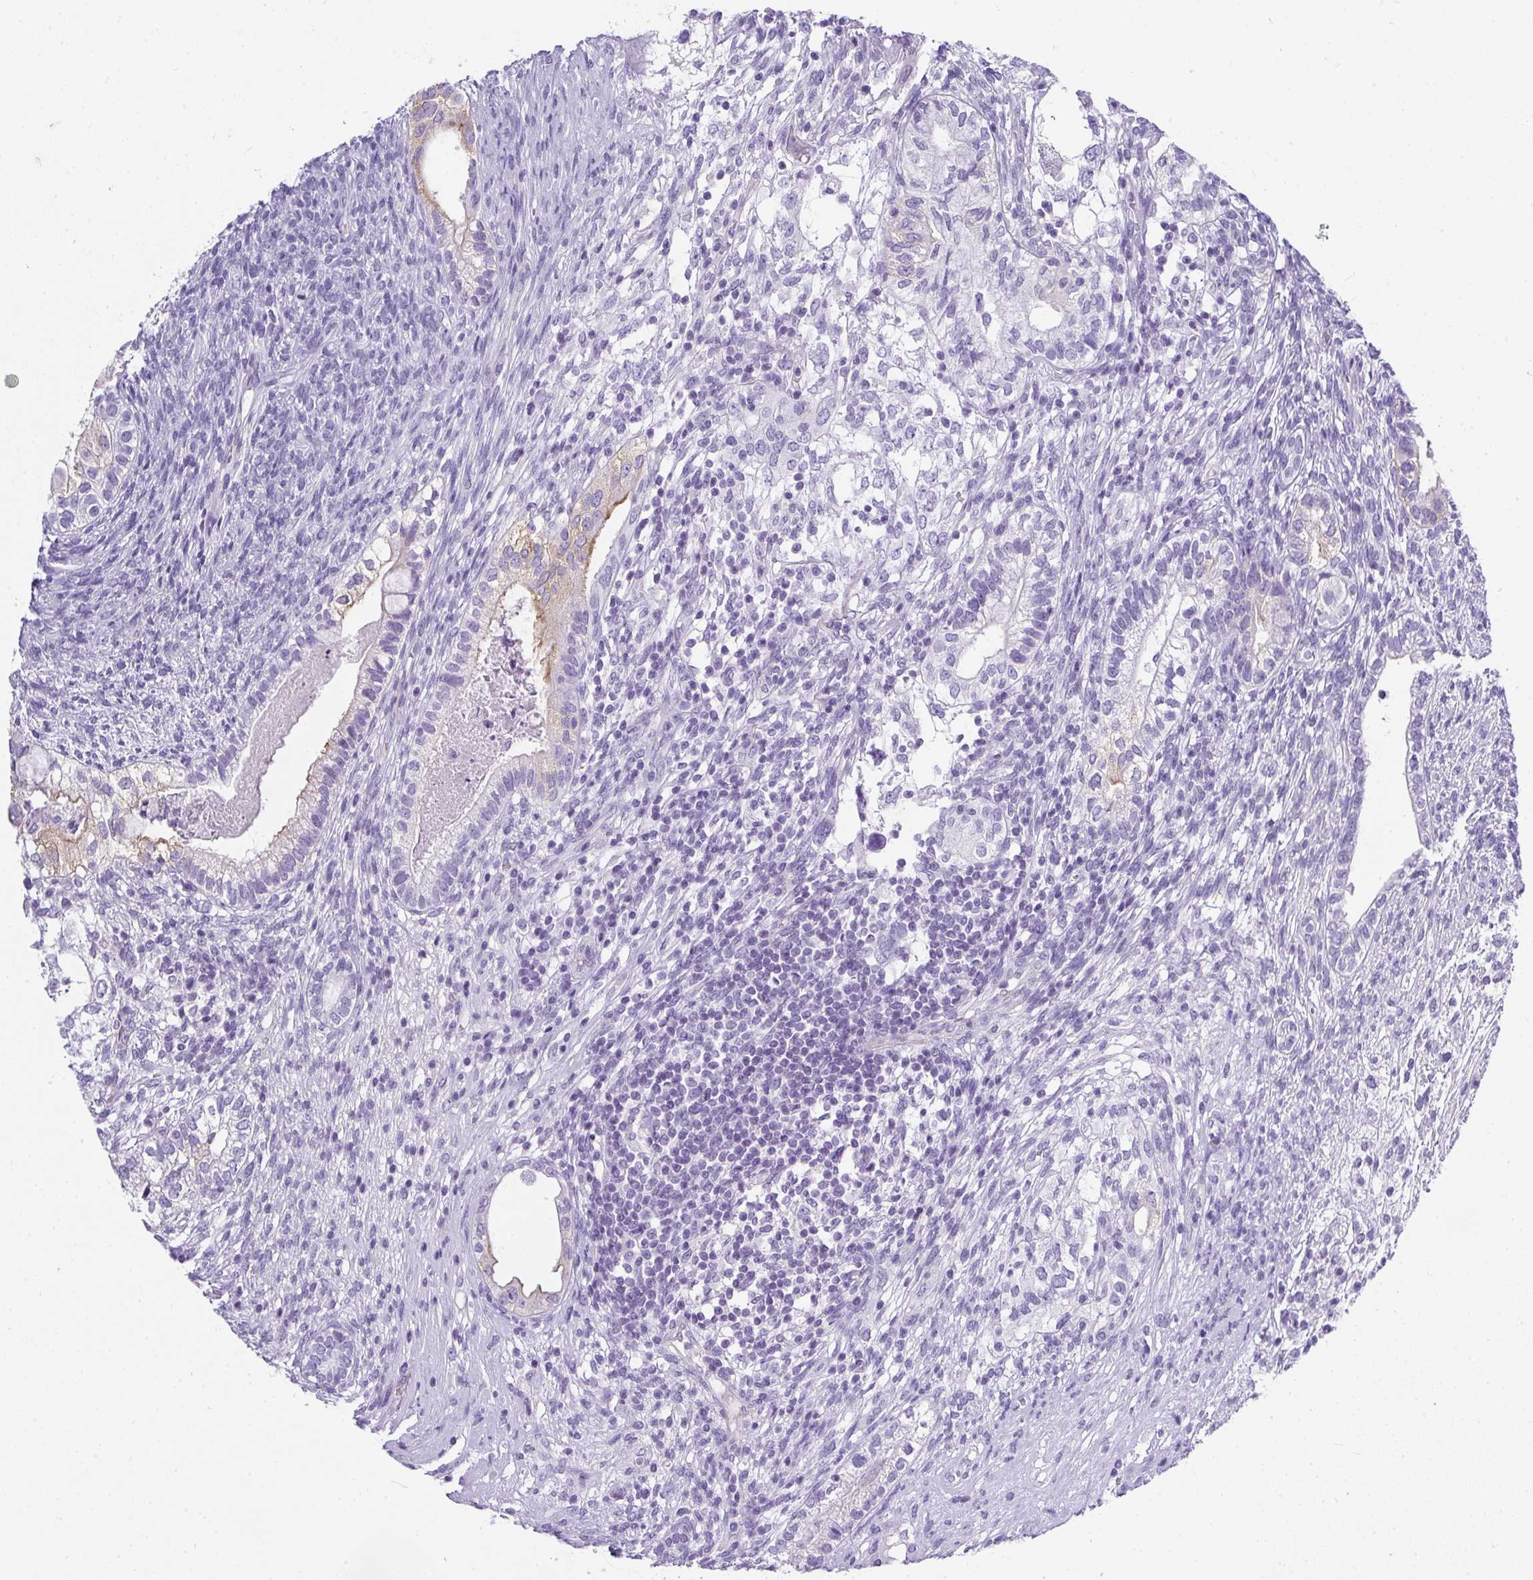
{"staining": {"intensity": "negative", "quantity": "none", "location": "none"}, "tissue": "testis cancer", "cell_type": "Tumor cells", "image_type": "cancer", "snomed": [{"axis": "morphology", "description": "Seminoma, NOS"}, {"axis": "morphology", "description": "Carcinoma, Embryonal, NOS"}, {"axis": "topography", "description": "Testis"}], "caption": "DAB immunohistochemical staining of embryonal carcinoma (testis) displays no significant staining in tumor cells. Brightfield microscopy of IHC stained with DAB (3,3'-diaminobenzidine) (brown) and hematoxylin (blue), captured at high magnification.", "gene": "PLPPR3", "patient": {"sex": "male", "age": 41}}